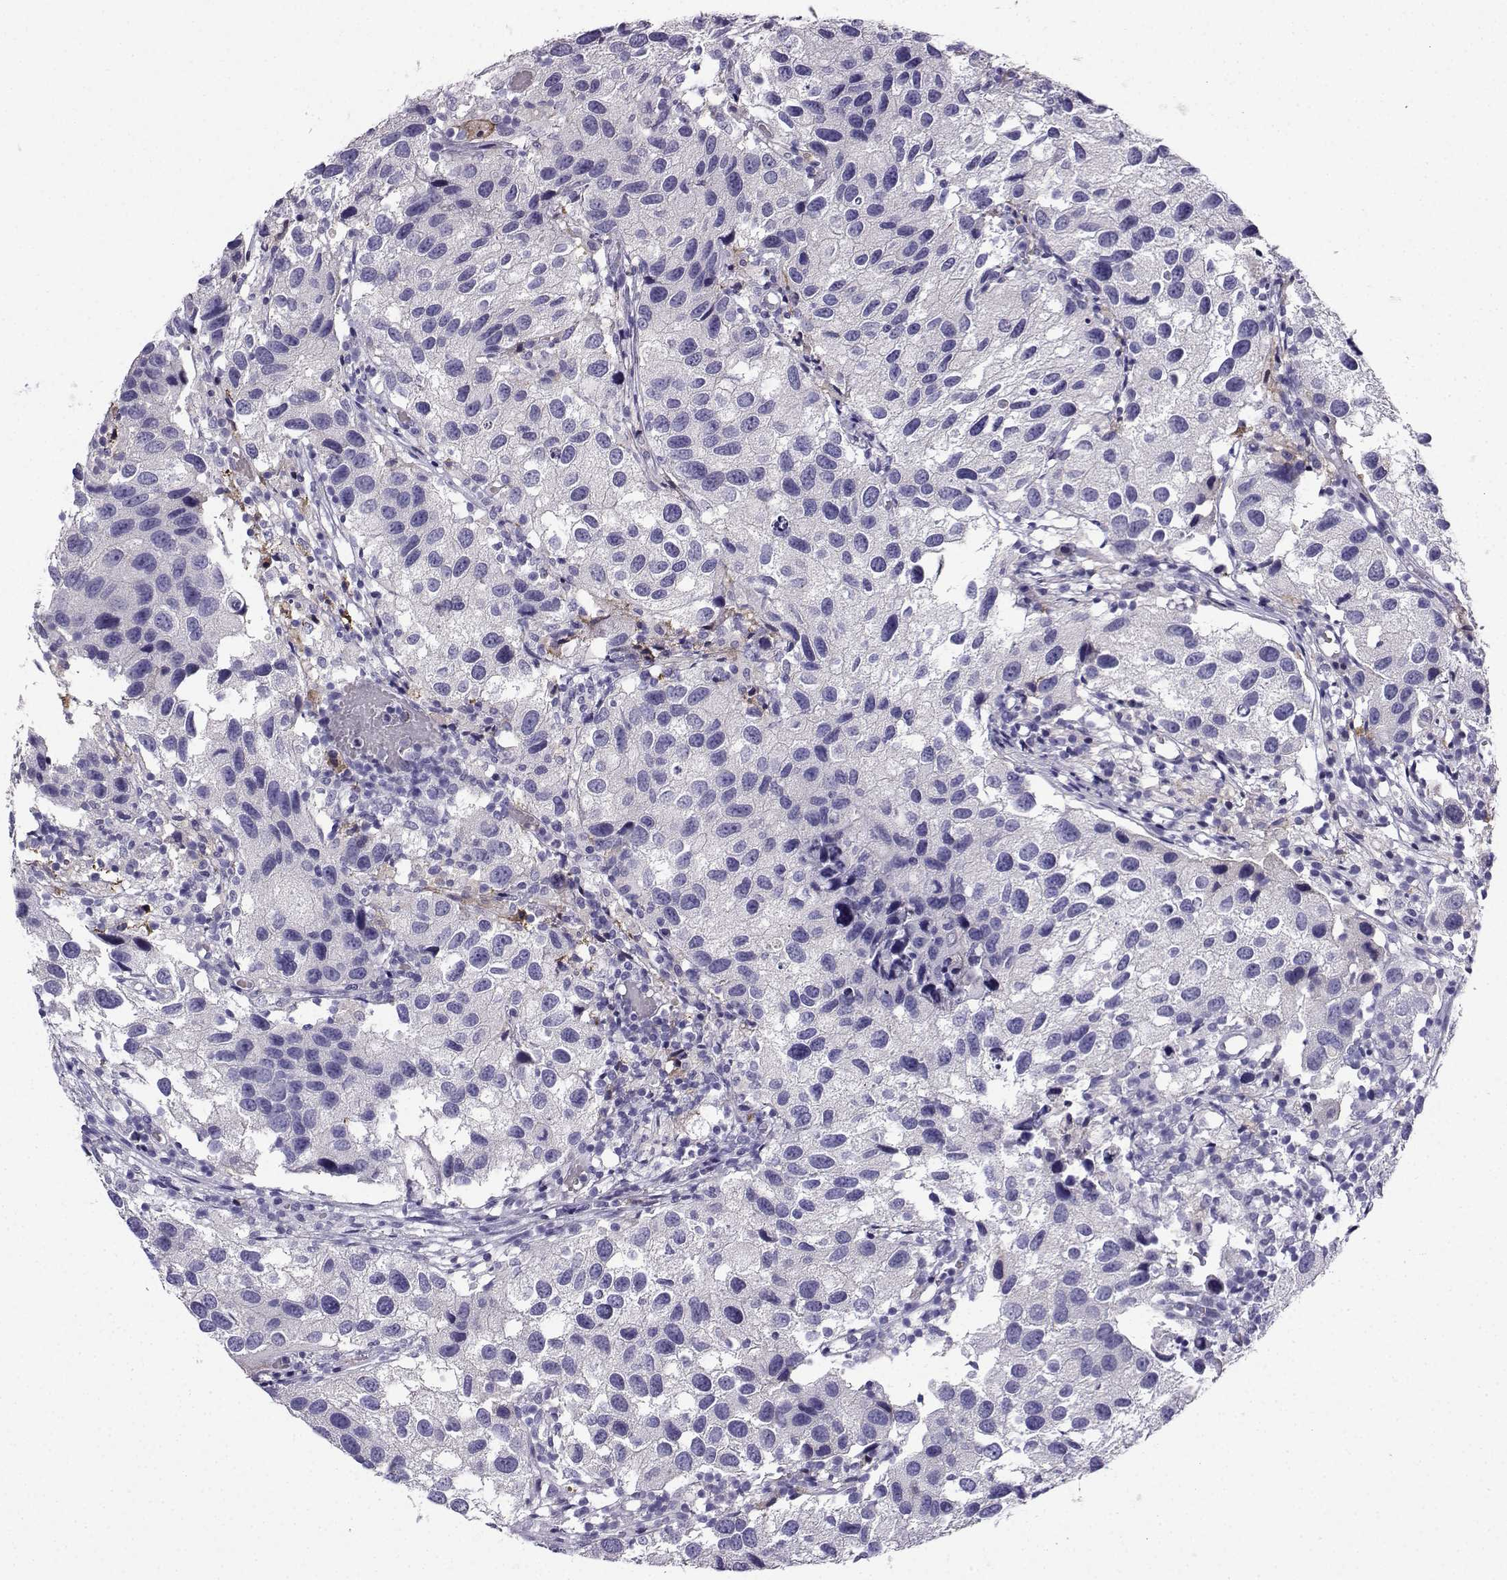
{"staining": {"intensity": "negative", "quantity": "none", "location": "none"}, "tissue": "urothelial cancer", "cell_type": "Tumor cells", "image_type": "cancer", "snomed": [{"axis": "morphology", "description": "Urothelial carcinoma, High grade"}, {"axis": "topography", "description": "Urinary bladder"}], "caption": "This is a photomicrograph of IHC staining of urothelial carcinoma (high-grade), which shows no positivity in tumor cells.", "gene": "LINGO1", "patient": {"sex": "male", "age": 79}}